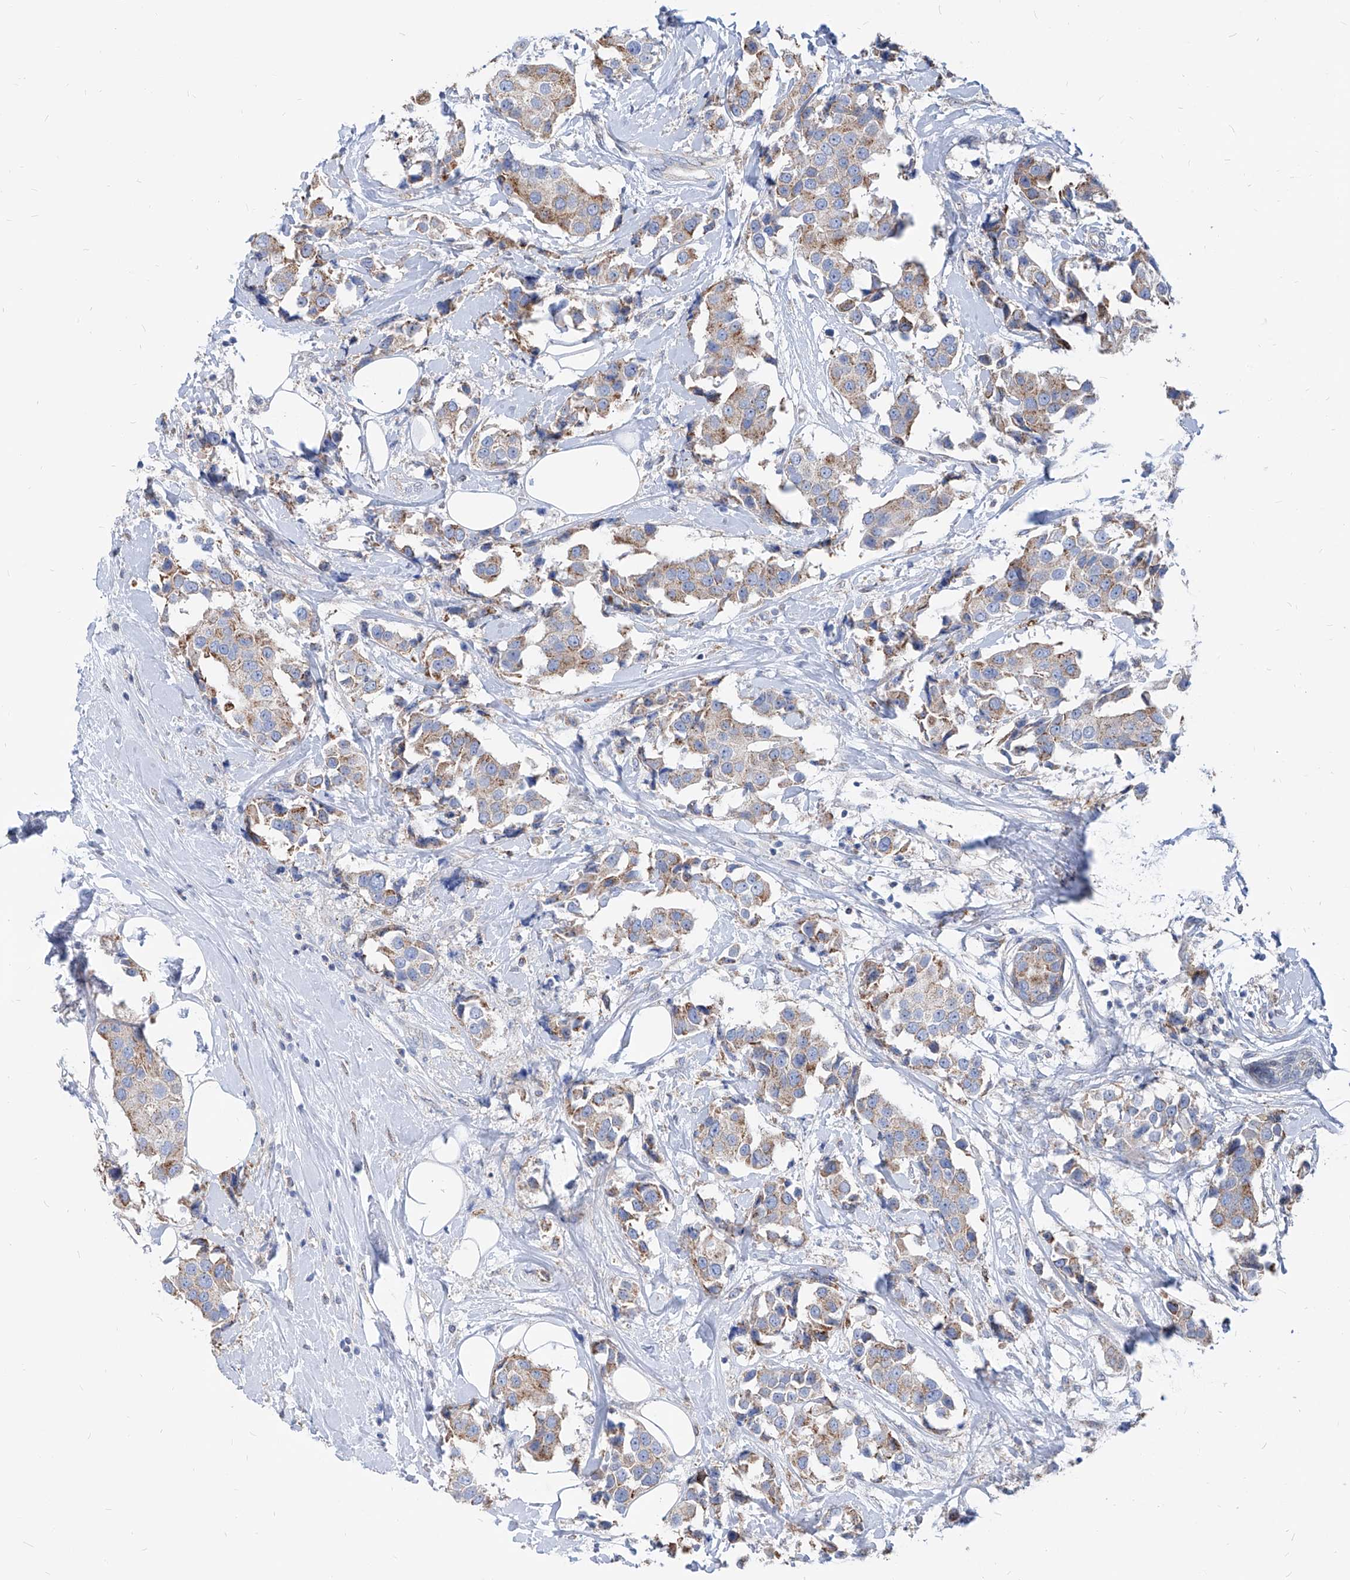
{"staining": {"intensity": "weak", "quantity": "25%-75%", "location": "cytoplasmic/membranous"}, "tissue": "breast cancer", "cell_type": "Tumor cells", "image_type": "cancer", "snomed": [{"axis": "morphology", "description": "Normal tissue, NOS"}, {"axis": "morphology", "description": "Duct carcinoma"}, {"axis": "topography", "description": "Breast"}], "caption": "This image shows breast cancer stained with immunohistochemistry to label a protein in brown. The cytoplasmic/membranous of tumor cells show weak positivity for the protein. Nuclei are counter-stained blue.", "gene": "AGPS", "patient": {"sex": "female", "age": 39}}